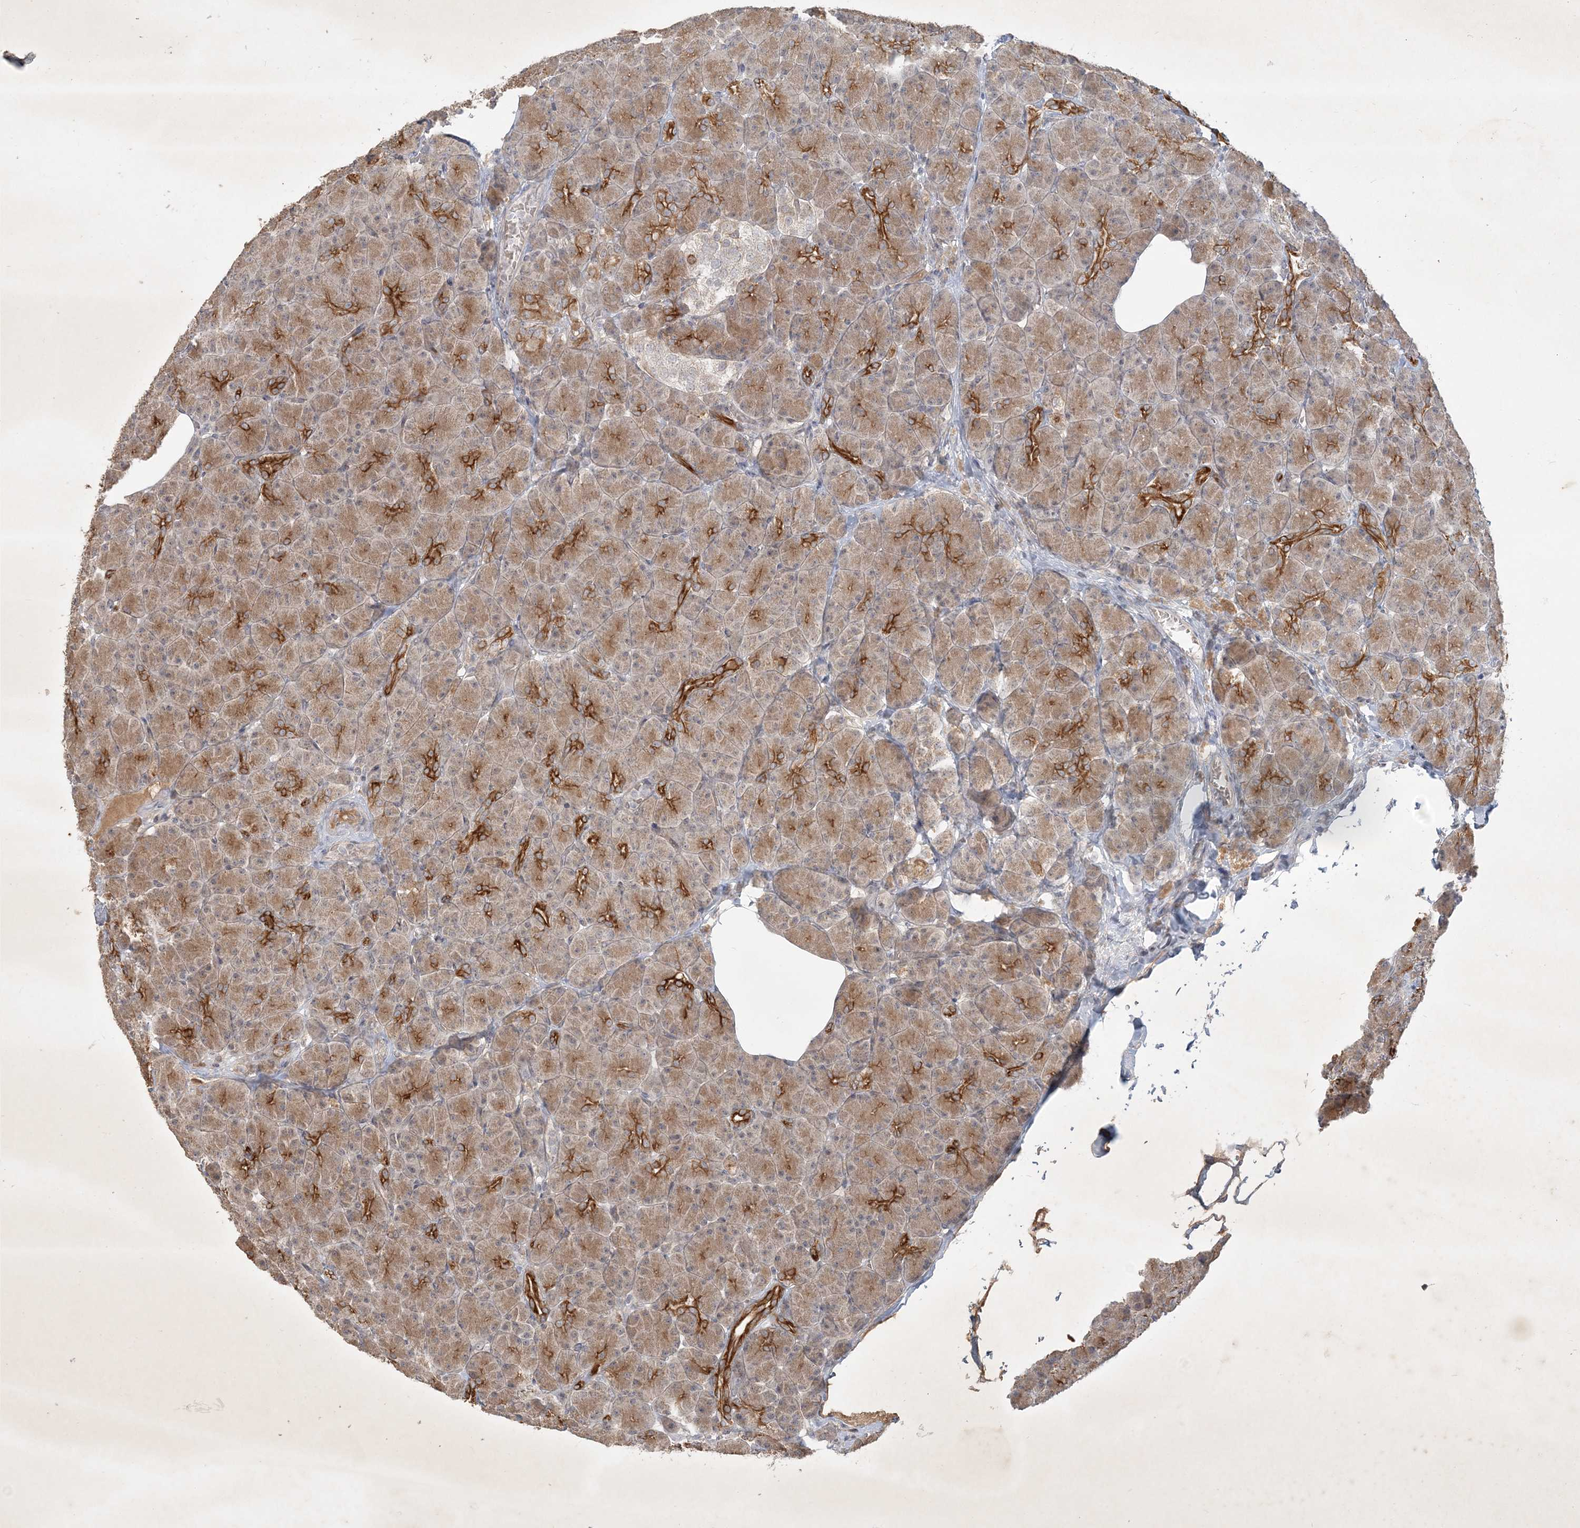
{"staining": {"intensity": "strong", "quantity": "25%-75%", "location": "cytoplasmic/membranous"}, "tissue": "pancreas", "cell_type": "Exocrine glandular cells", "image_type": "normal", "snomed": [{"axis": "morphology", "description": "Normal tissue, NOS"}, {"axis": "topography", "description": "Pancreas"}], "caption": "Normal pancreas exhibits strong cytoplasmic/membranous positivity in about 25%-75% of exocrine glandular cells, visualized by immunohistochemistry. The staining was performed using DAB (3,3'-diaminobenzidine), with brown indicating positive protein expression. Nuclei are stained blue with hematoxylin.", "gene": "BOD1L2", "patient": {"sex": "female", "age": 43}}